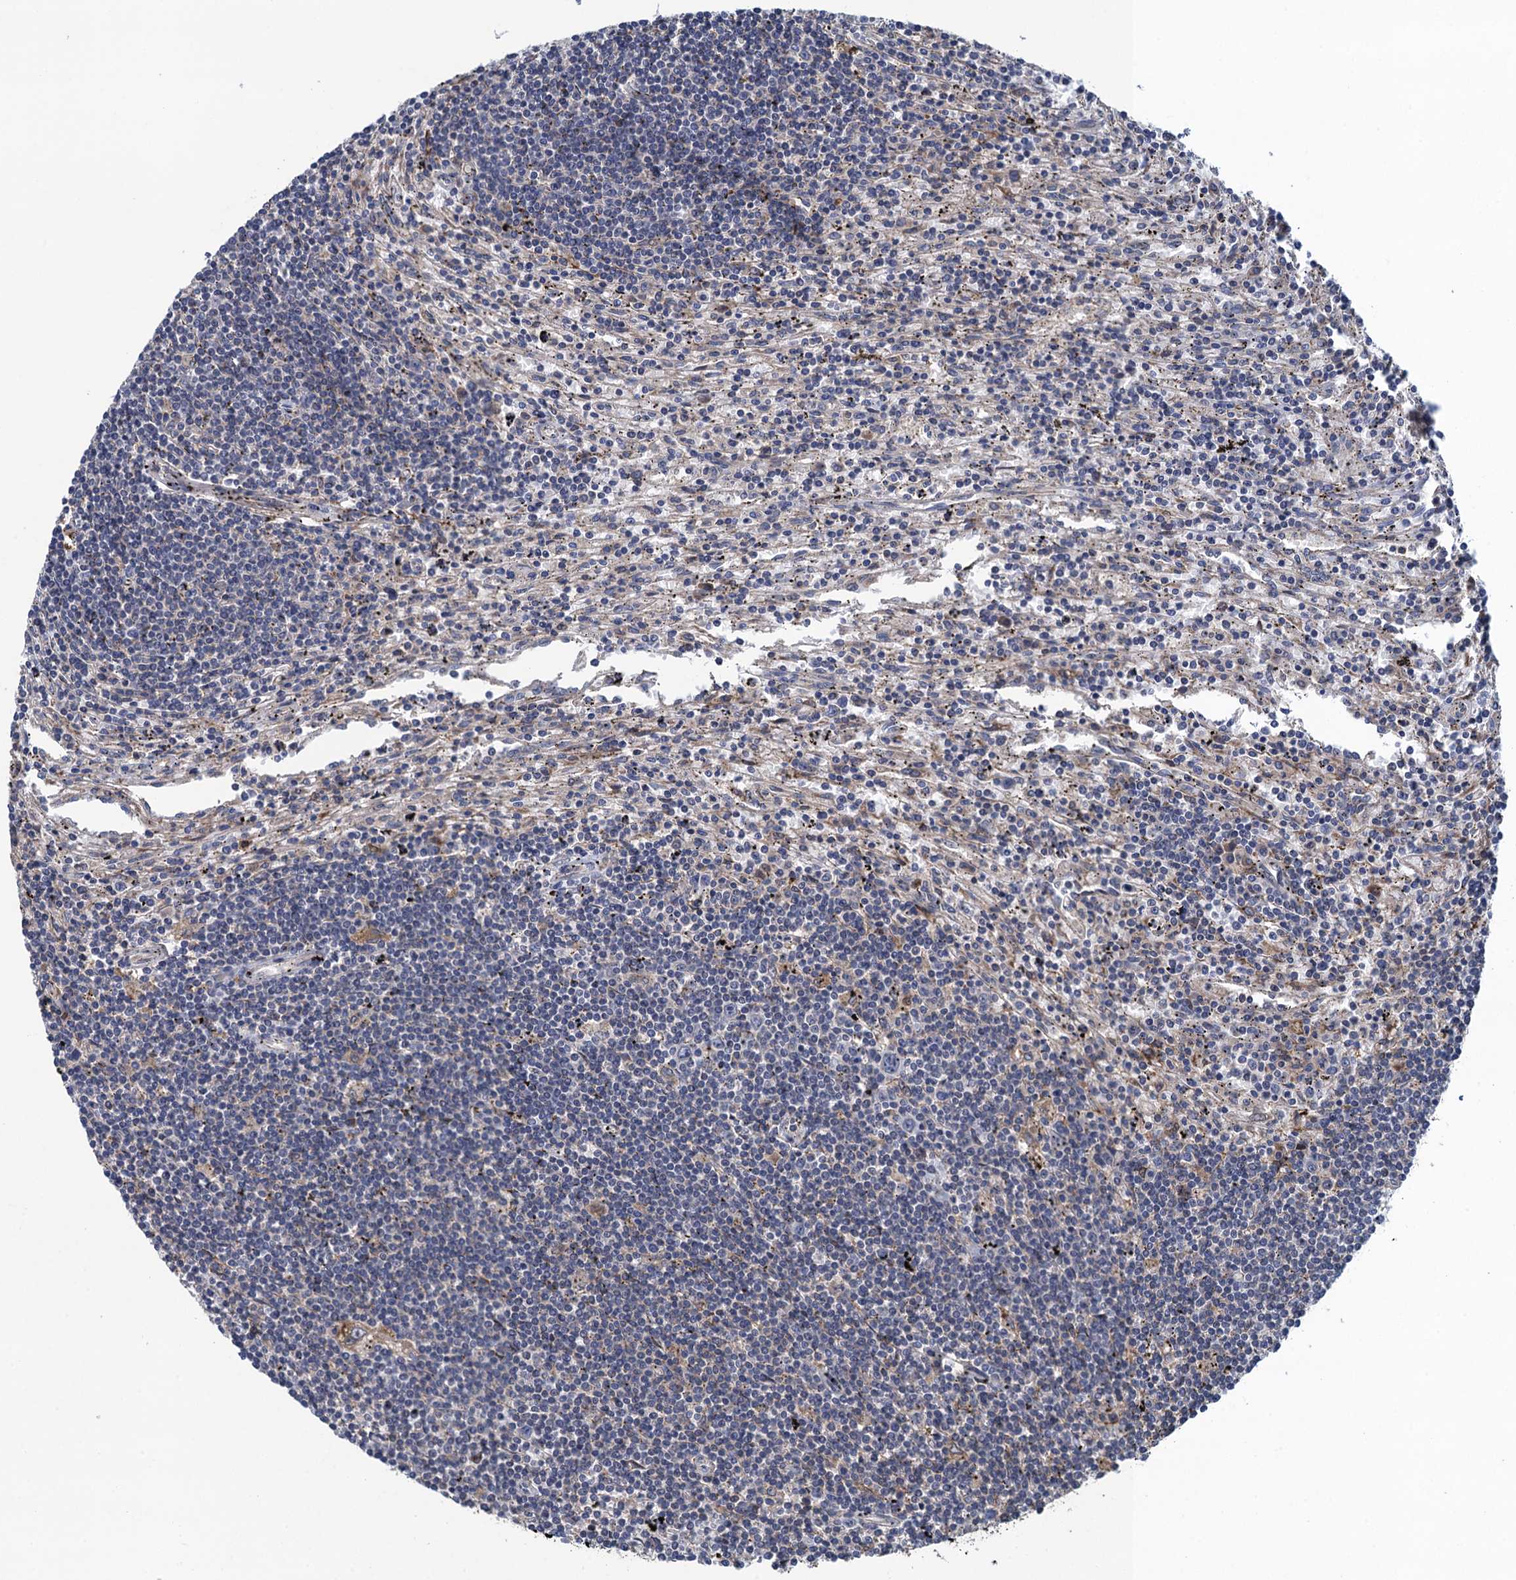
{"staining": {"intensity": "negative", "quantity": "none", "location": "none"}, "tissue": "lymphoma", "cell_type": "Tumor cells", "image_type": "cancer", "snomed": [{"axis": "morphology", "description": "Malignant lymphoma, non-Hodgkin's type, Low grade"}, {"axis": "topography", "description": "Spleen"}], "caption": "The histopathology image exhibits no significant expression in tumor cells of lymphoma. (IHC, brightfield microscopy, high magnification).", "gene": "CNTN5", "patient": {"sex": "male", "age": 76}}